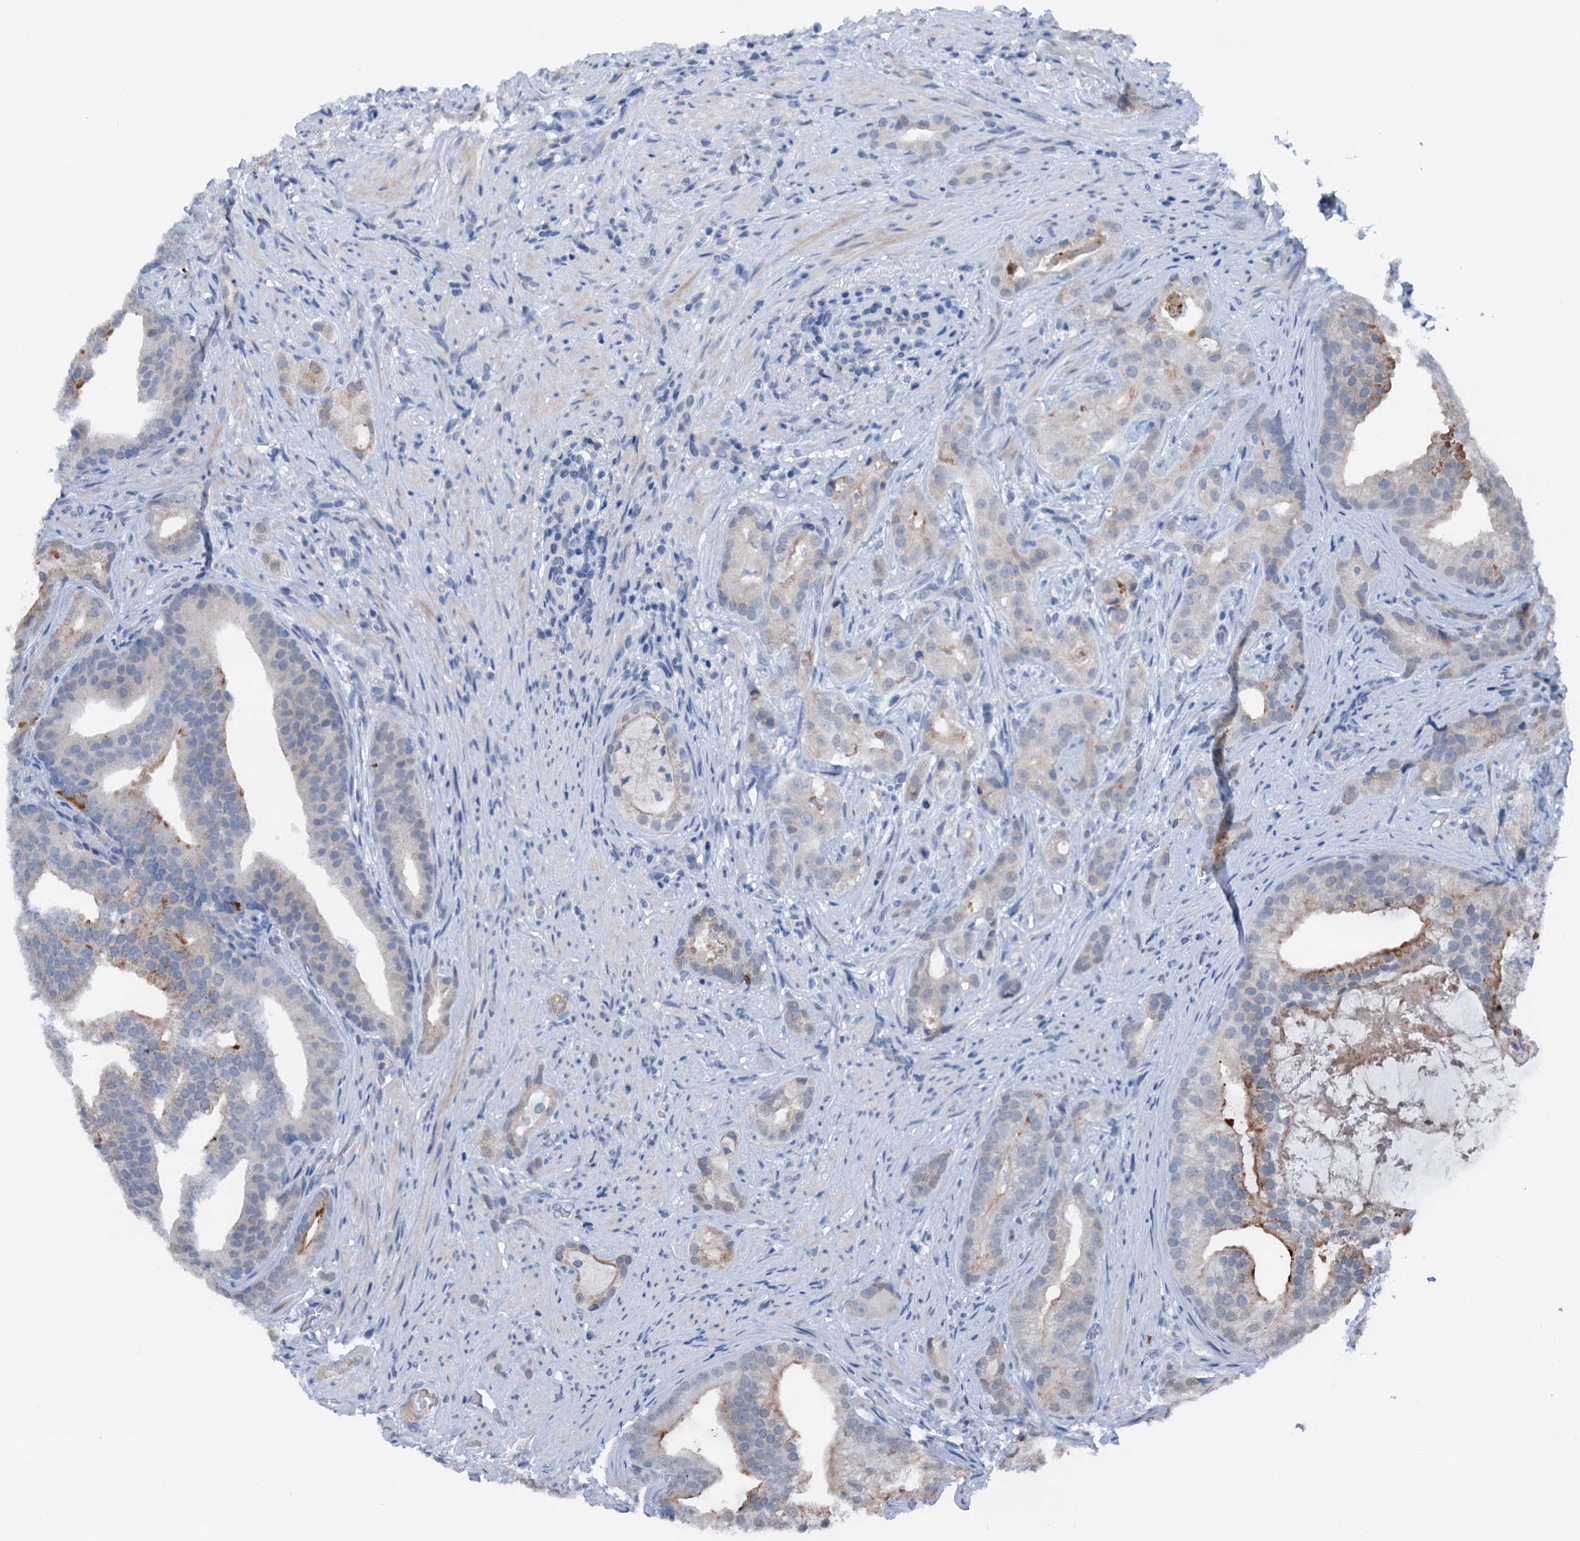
{"staining": {"intensity": "moderate", "quantity": "<25%", "location": "cytoplasmic/membranous"}, "tissue": "prostate cancer", "cell_type": "Tumor cells", "image_type": "cancer", "snomed": [{"axis": "morphology", "description": "Adenocarcinoma, Low grade"}, {"axis": "topography", "description": "Prostate"}], "caption": "Low-grade adenocarcinoma (prostate) tissue demonstrates moderate cytoplasmic/membranous expression in approximately <25% of tumor cells, visualized by immunohistochemistry.", "gene": "SHLD1", "patient": {"sex": "male", "age": 71}}